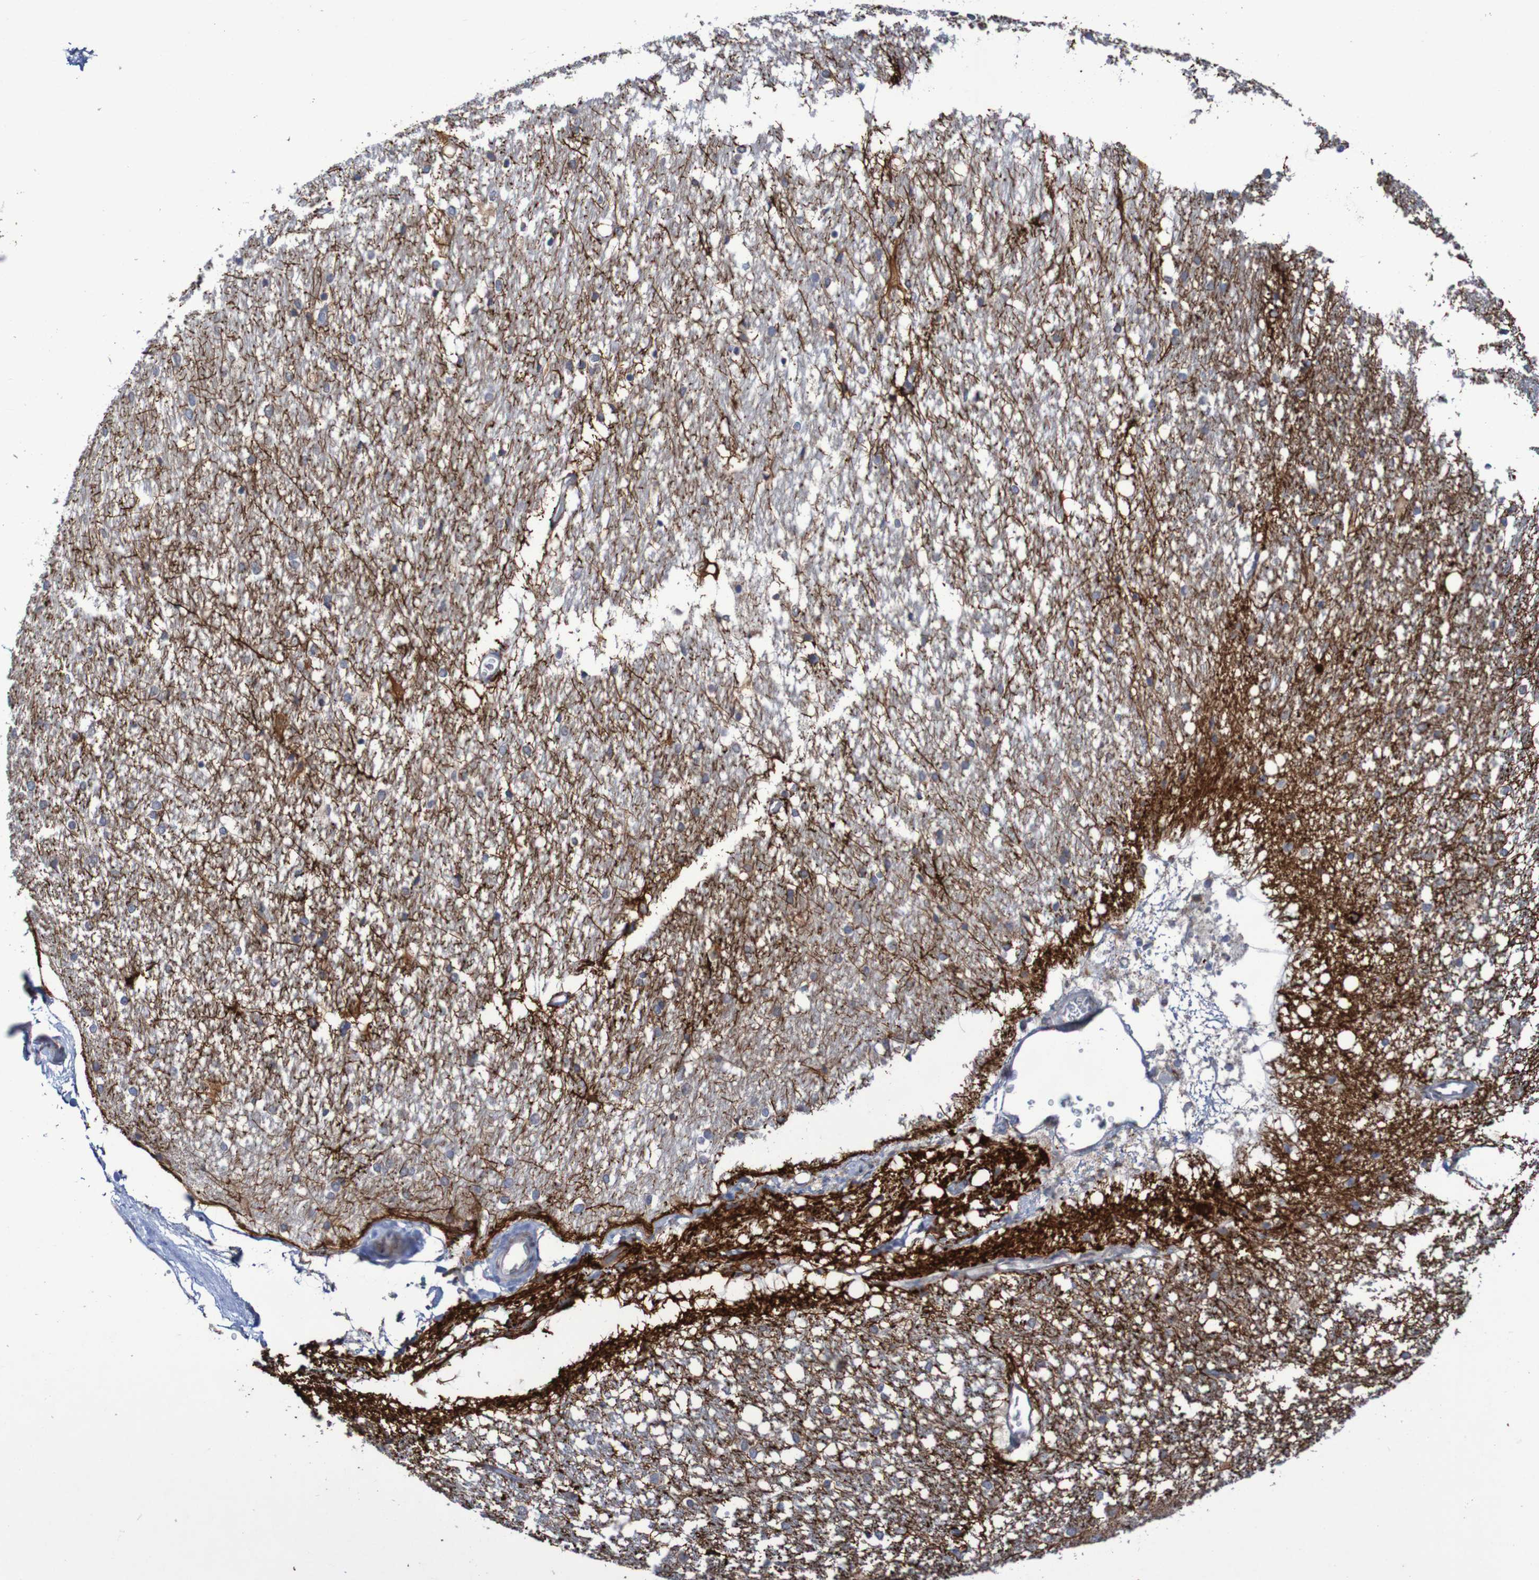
{"staining": {"intensity": "strong", "quantity": "<25%", "location": "cytoplasmic/membranous"}, "tissue": "hippocampus", "cell_type": "Glial cells", "image_type": "normal", "snomed": [{"axis": "morphology", "description": "Normal tissue, NOS"}, {"axis": "topography", "description": "Hippocampus"}], "caption": "Immunohistochemistry staining of normal hippocampus, which displays medium levels of strong cytoplasmic/membranous staining in about <25% of glial cells indicating strong cytoplasmic/membranous protein staining. The staining was performed using DAB (3,3'-diaminobenzidine) (brown) for protein detection and nuclei were counterstained in hematoxylin (blue).", "gene": "DVL1", "patient": {"sex": "female", "age": 19}}